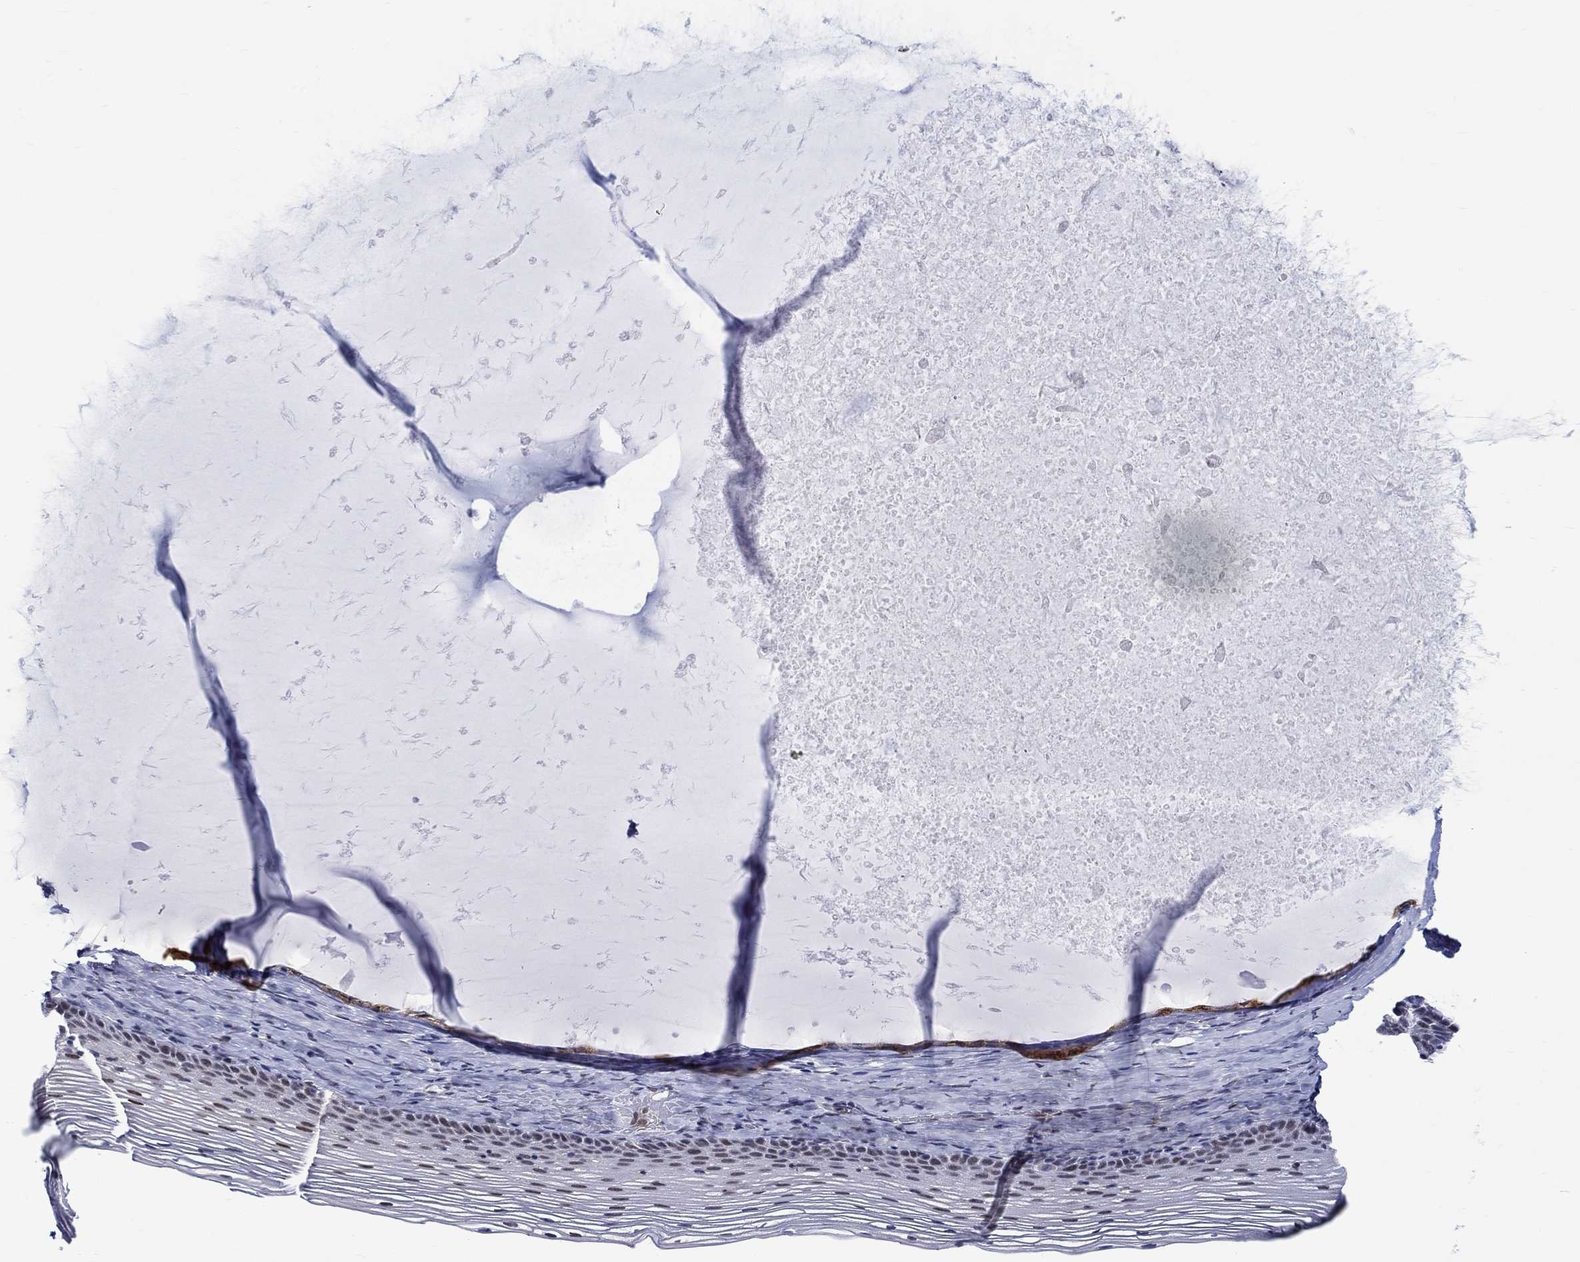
{"staining": {"intensity": "strong", "quantity": ">75%", "location": "cytoplasmic/membranous"}, "tissue": "cervix", "cell_type": "Glandular cells", "image_type": "normal", "snomed": [{"axis": "morphology", "description": "Normal tissue, NOS"}, {"axis": "topography", "description": "Cervix"}], "caption": "This photomicrograph demonstrates immunohistochemistry (IHC) staining of unremarkable cervix, with high strong cytoplasmic/membranous expression in approximately >75% of glandular cells.", "gene": "ST6GALNAC1", "patient": {"sex": "female", "age": 39}}